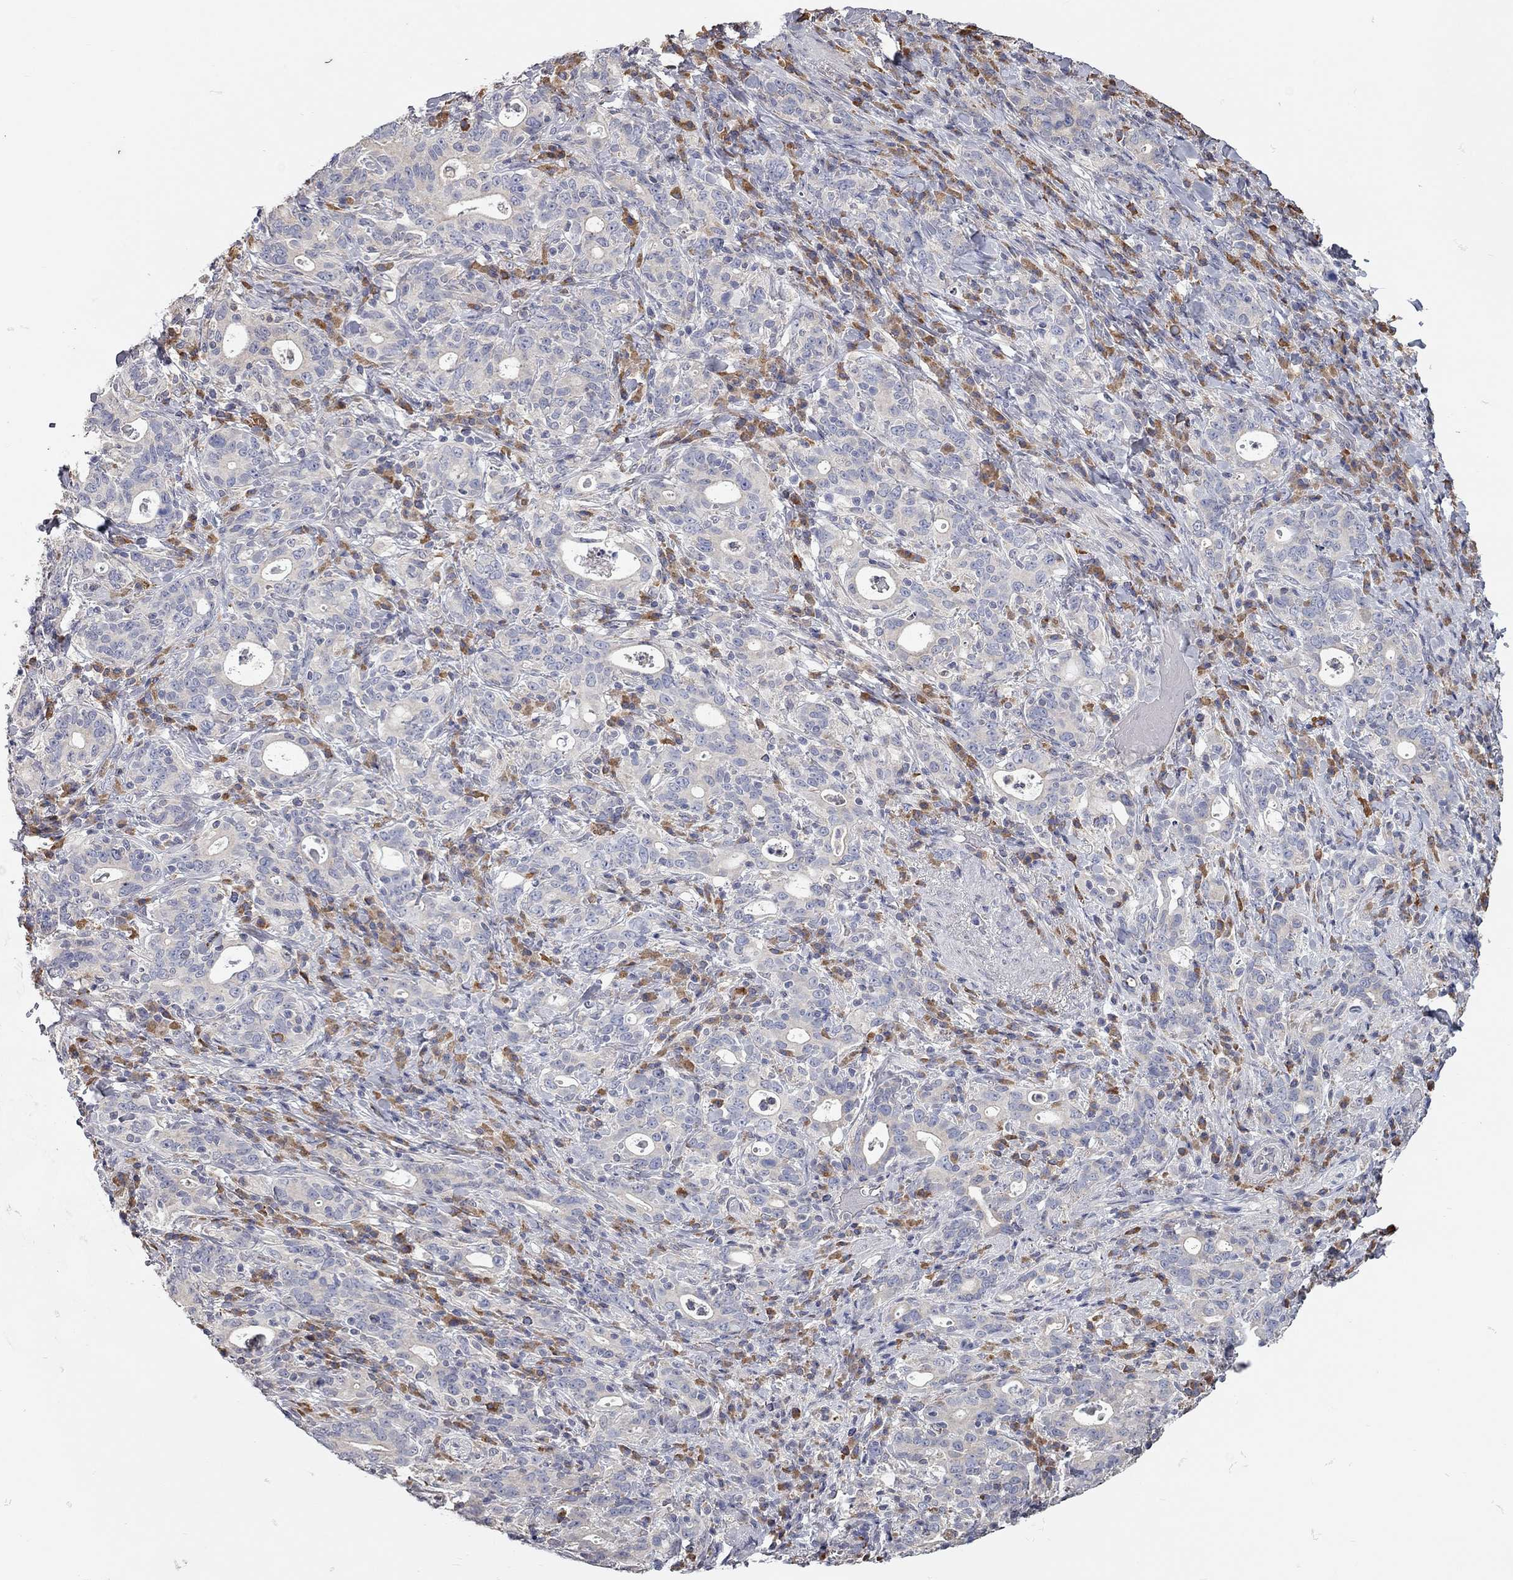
{"staining": {"intensity": "negative", "quantity": "none", "location": "none"}, "tissue": "stomach cancer", "cell_type": "Tumor cells", "image_type": "cancer", "snomed": [{"axis": "morphology", "description": "Adenocarcinoma, NOS"}, {"axis": "topography", "description": "Stomach"}], "caption": "A high-resolution image shows IHC staining of stomach cancer, which displays no significant staining in tumor cells.", "gene": "XAGE2", "patient": {"sex": "male", "age": 79}}